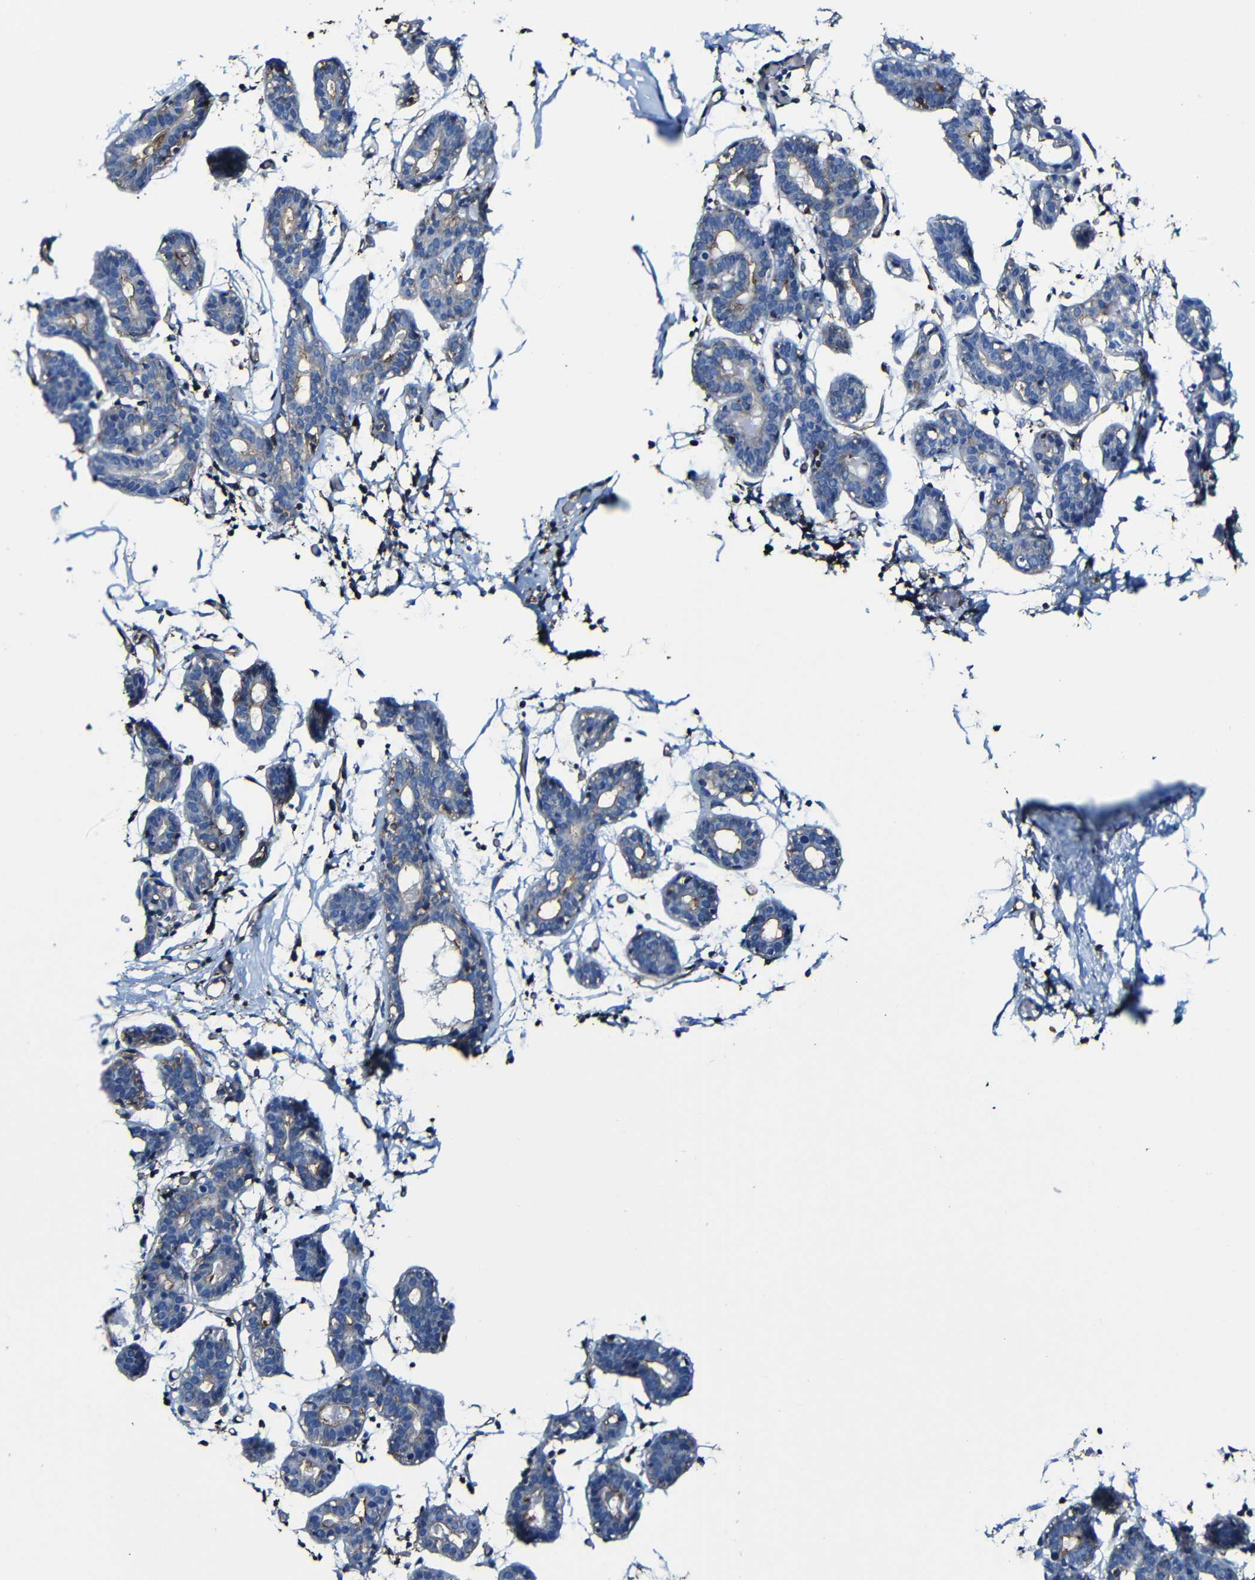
{"staining": {"intensity": "negative", "quantity": "none", "location": "none"}, "tissue": "breast", "cell_type": "Adipocytes", "image_type": "normal", "snomed": [{"axis": "morphology", "description": "Normal tissue, NOS"}, {"axis": "topography", "description": "Breast"}], "caption": "IHC image of normal breast stained for a protein (brown), which exhibits no expression in adipocytes.", "gene": "MSN", "patient": {"sex": "female", "age": 27}}